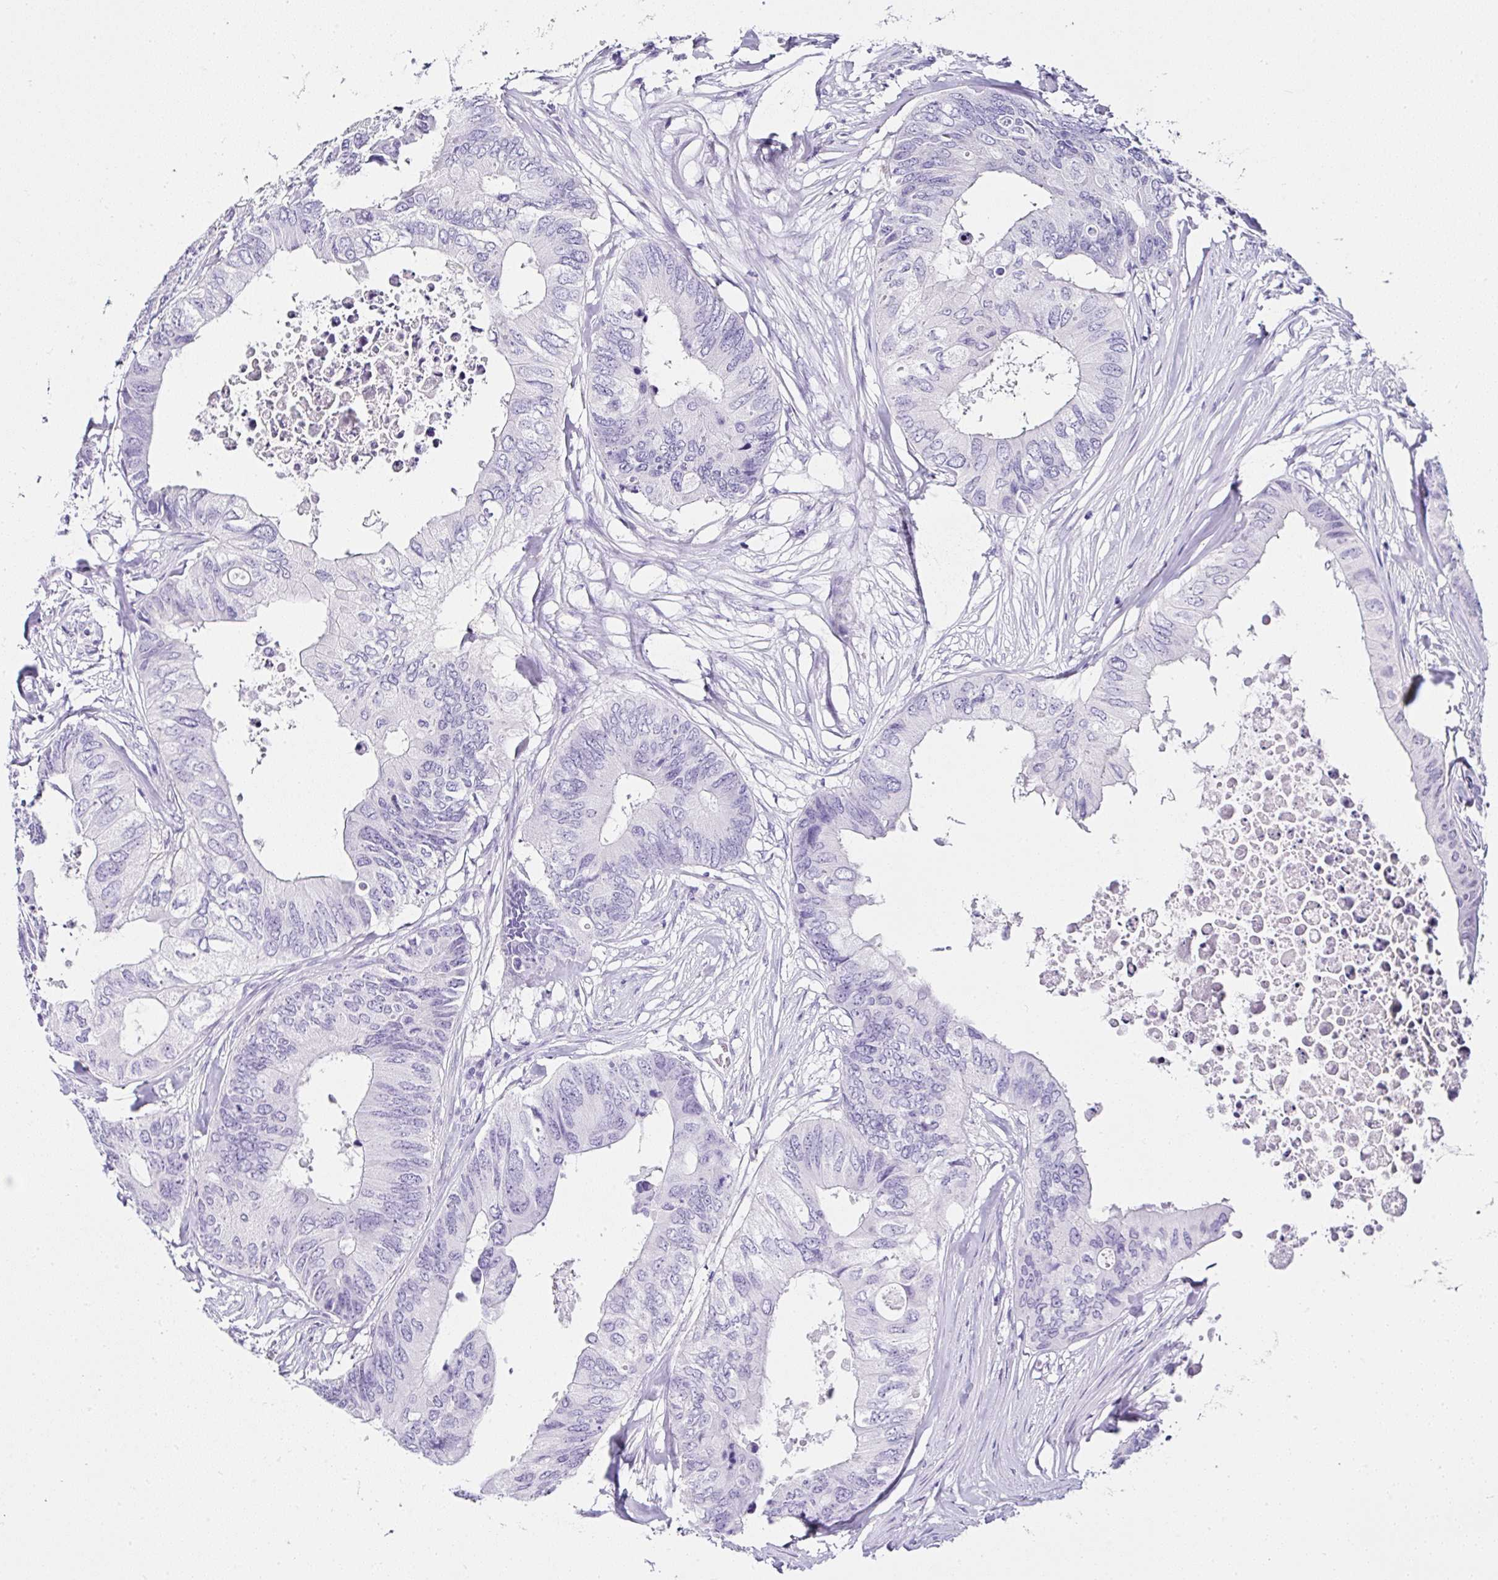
{"staining": {"intensity": "negative", "quantity": "none", "location": "none"}, "tissue": "colorectal cancer", "cell_type": "Tumor cells", "image_type": "cancer", "snomed": [{"axis": "morphology", "description": "Adenocarcinoma, NOS"}, {"axis": "topography", "description": "Colon"}], "caption": "High power microscopy histopathology image of an immunohistochemistry histopathology image of colorectal adenocarcinoma, revealing no significant expression in tumor cells.", "gene": "SERPINB3", "patient": {"sex": "male", "age": 71}}